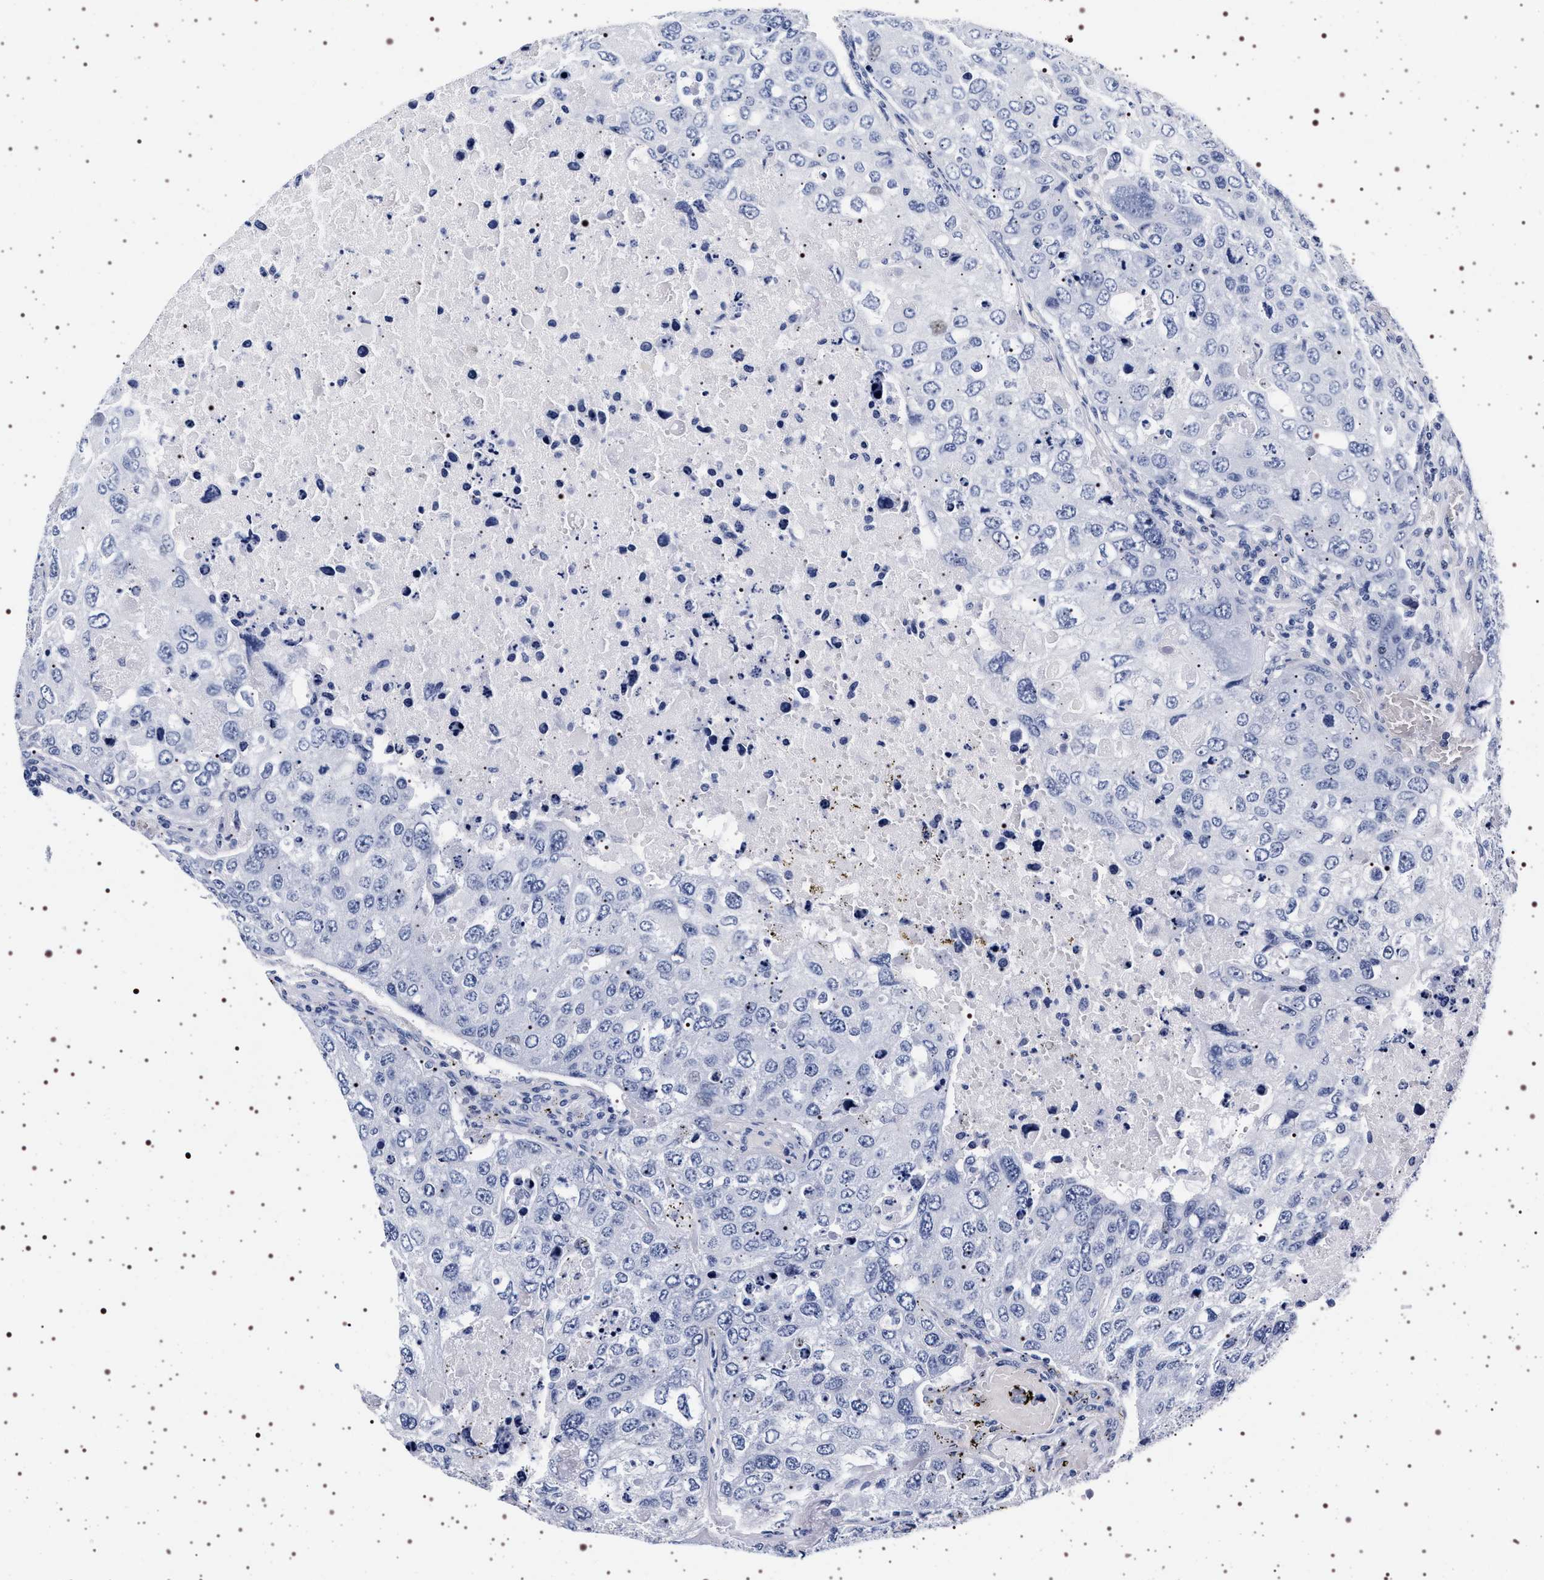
{"staining": {"intensity": "negative", "quantity": "none", "location": "none"}, "tissue": "urothelial cancer", "cell_type": "Tumor cells", "image_type": "cancer", "snomed": [{"axis": "morphology", "description": "Urothelial carcinoma, High grade"}, {"axis": "topography", "description": "Lymph node"}, {"axis": "topography", "description": "Urinary bladder"}], "caption": "Image shows no protein positivity in tumor cells of urothelial cancer tissue. The staining was performed using DAB to visualize the protein expression in brown, while the nuclei were stained in blue with hematoxylin (Magnification: 20x).", "gene": "SYN1", "patient": {"sex": "male", "age": 51}}